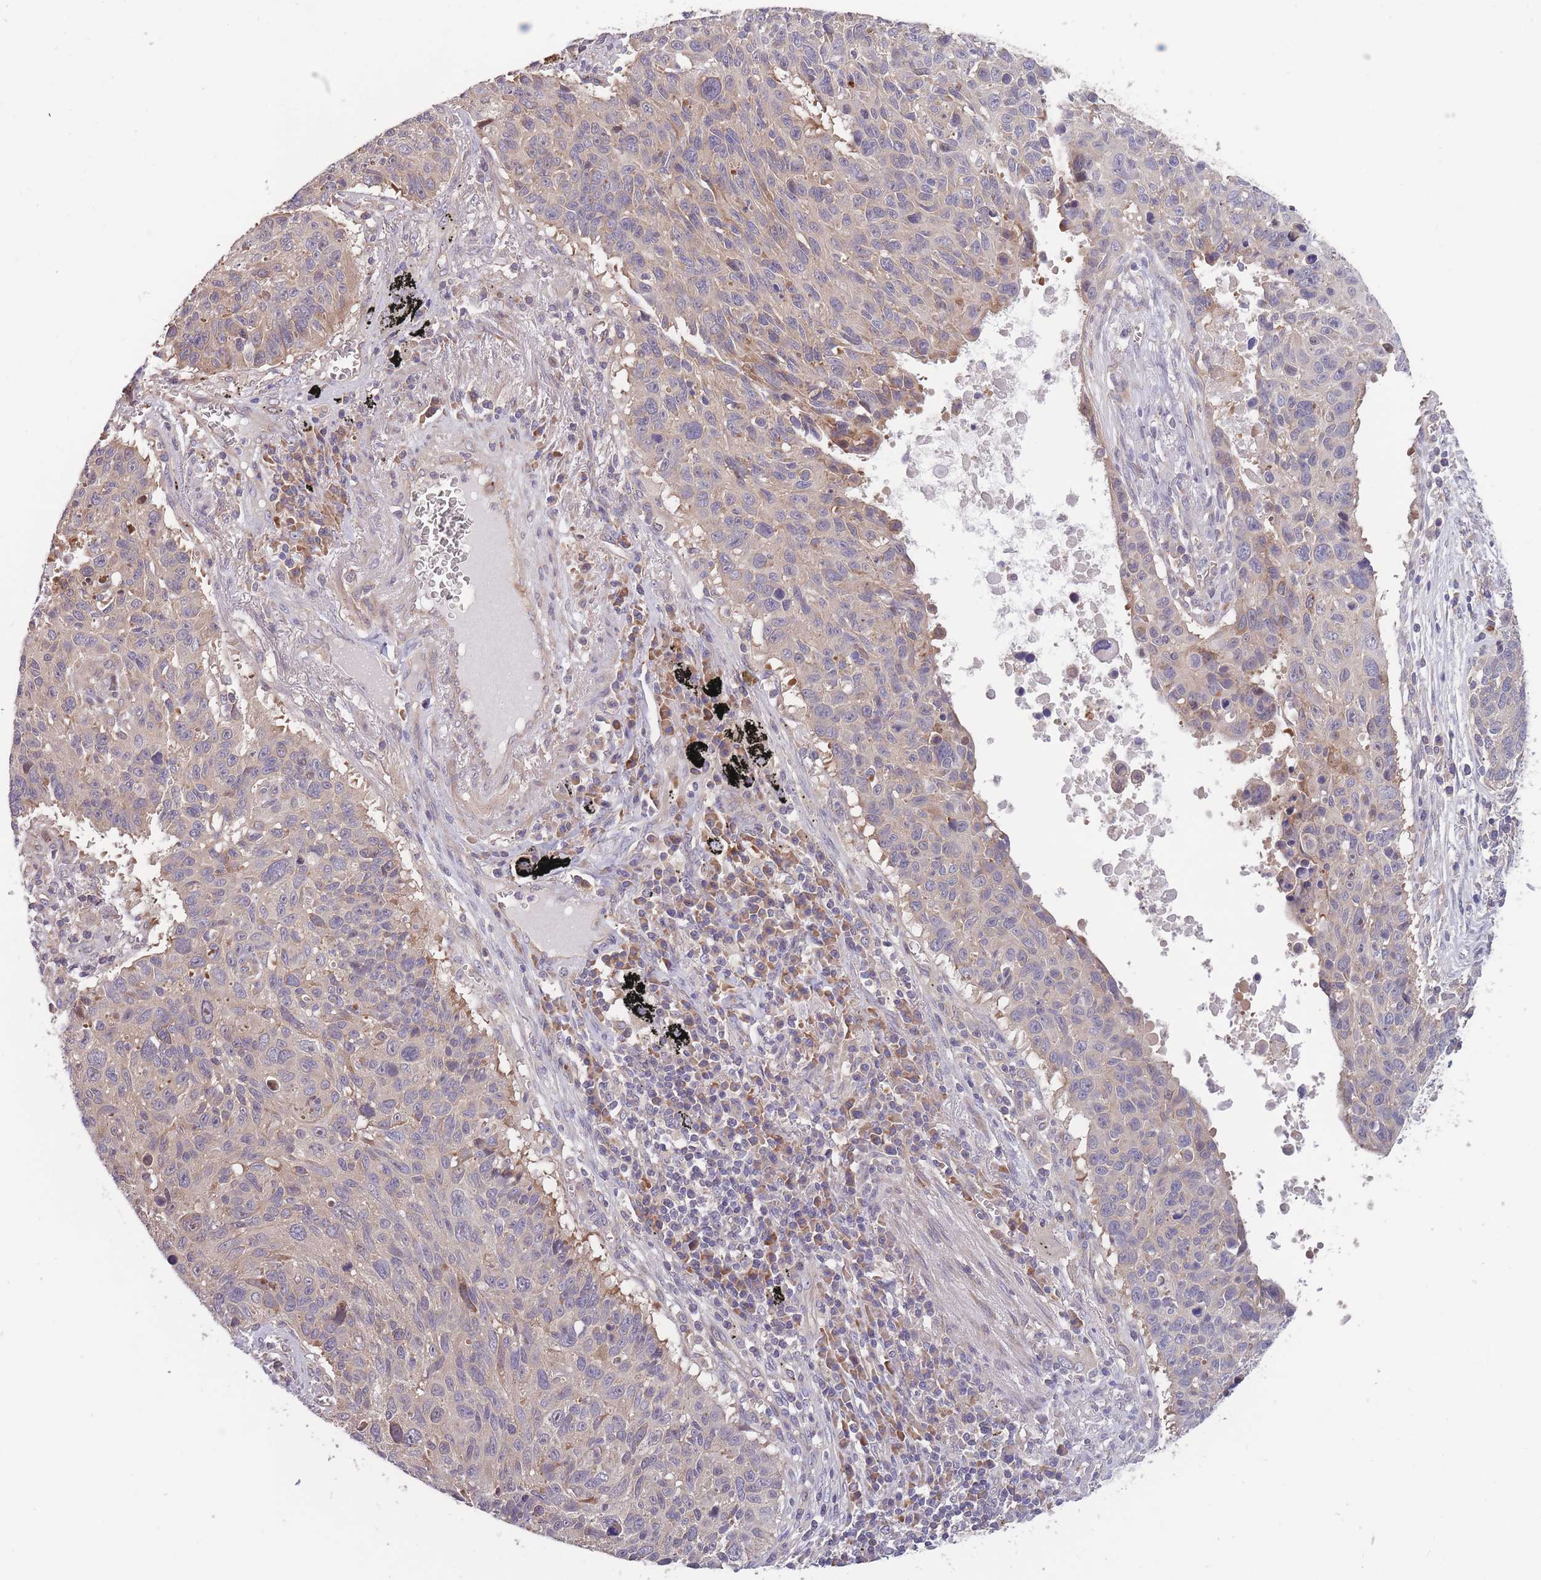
{"staining": {"intensity": "weak", "quantity": "<25%", "location": "cytoplasmic/membranous"}, "tissue": "lung cancer", "cell_type": "Tumor cells", "image_type": "cancer", "snomed": [{"axis": "morphology", "description": "Squamous cell carcinoma, NOS"}, {"axis": "topography", "description": "Lung"}], "caption": "Immunohistochemistry micrograph of lung cancer stained for a protein (brown), which demonstrates no staining in tumor cells.", "gene": "ITPKC", "patient": {"sex": "male", "age": 66}}